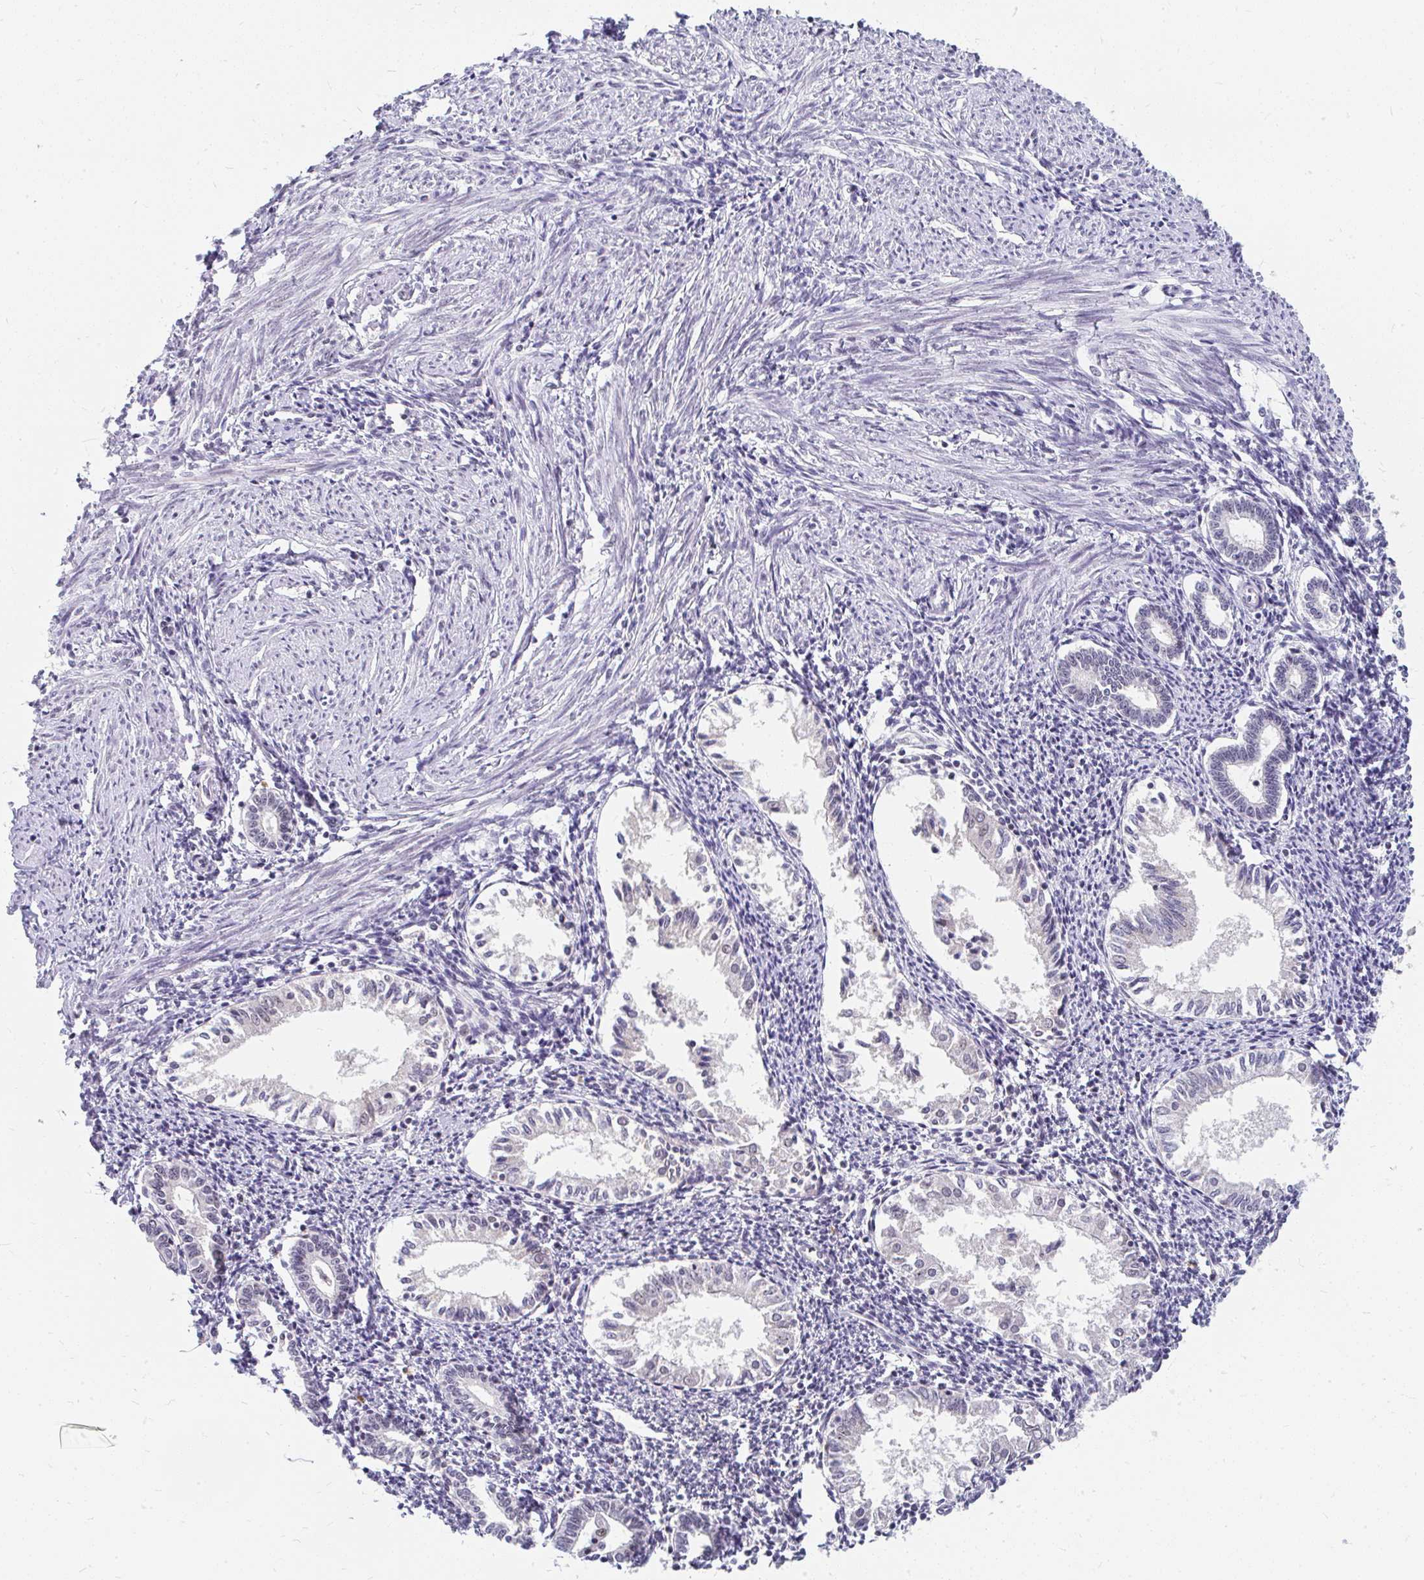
{"staining": {"intensity": "negative", "quantity": "none", "location": "none"}, "tissue": "endometrium", "cell_type": "Cells in endometrial stroma", "image_type": "normal", "snomed": [{"axis": "morphology", "description": "Normal tissue, NOS"}, {"axis": "topography", "description": "Endometrium"}], "caption": "High power microscopy histopathology image of an immunohistochemistry (IHC) photomicrograph of benign endometrium, revealing no significant positivity in cells in endometrial stroma. Brightfield microscopy of IHC stained with DAB (brown) and hematoxylin (blue), captured at high magnification.", "gene": "GTF2H1", "patient": {"sex": "female", "age": 41}}